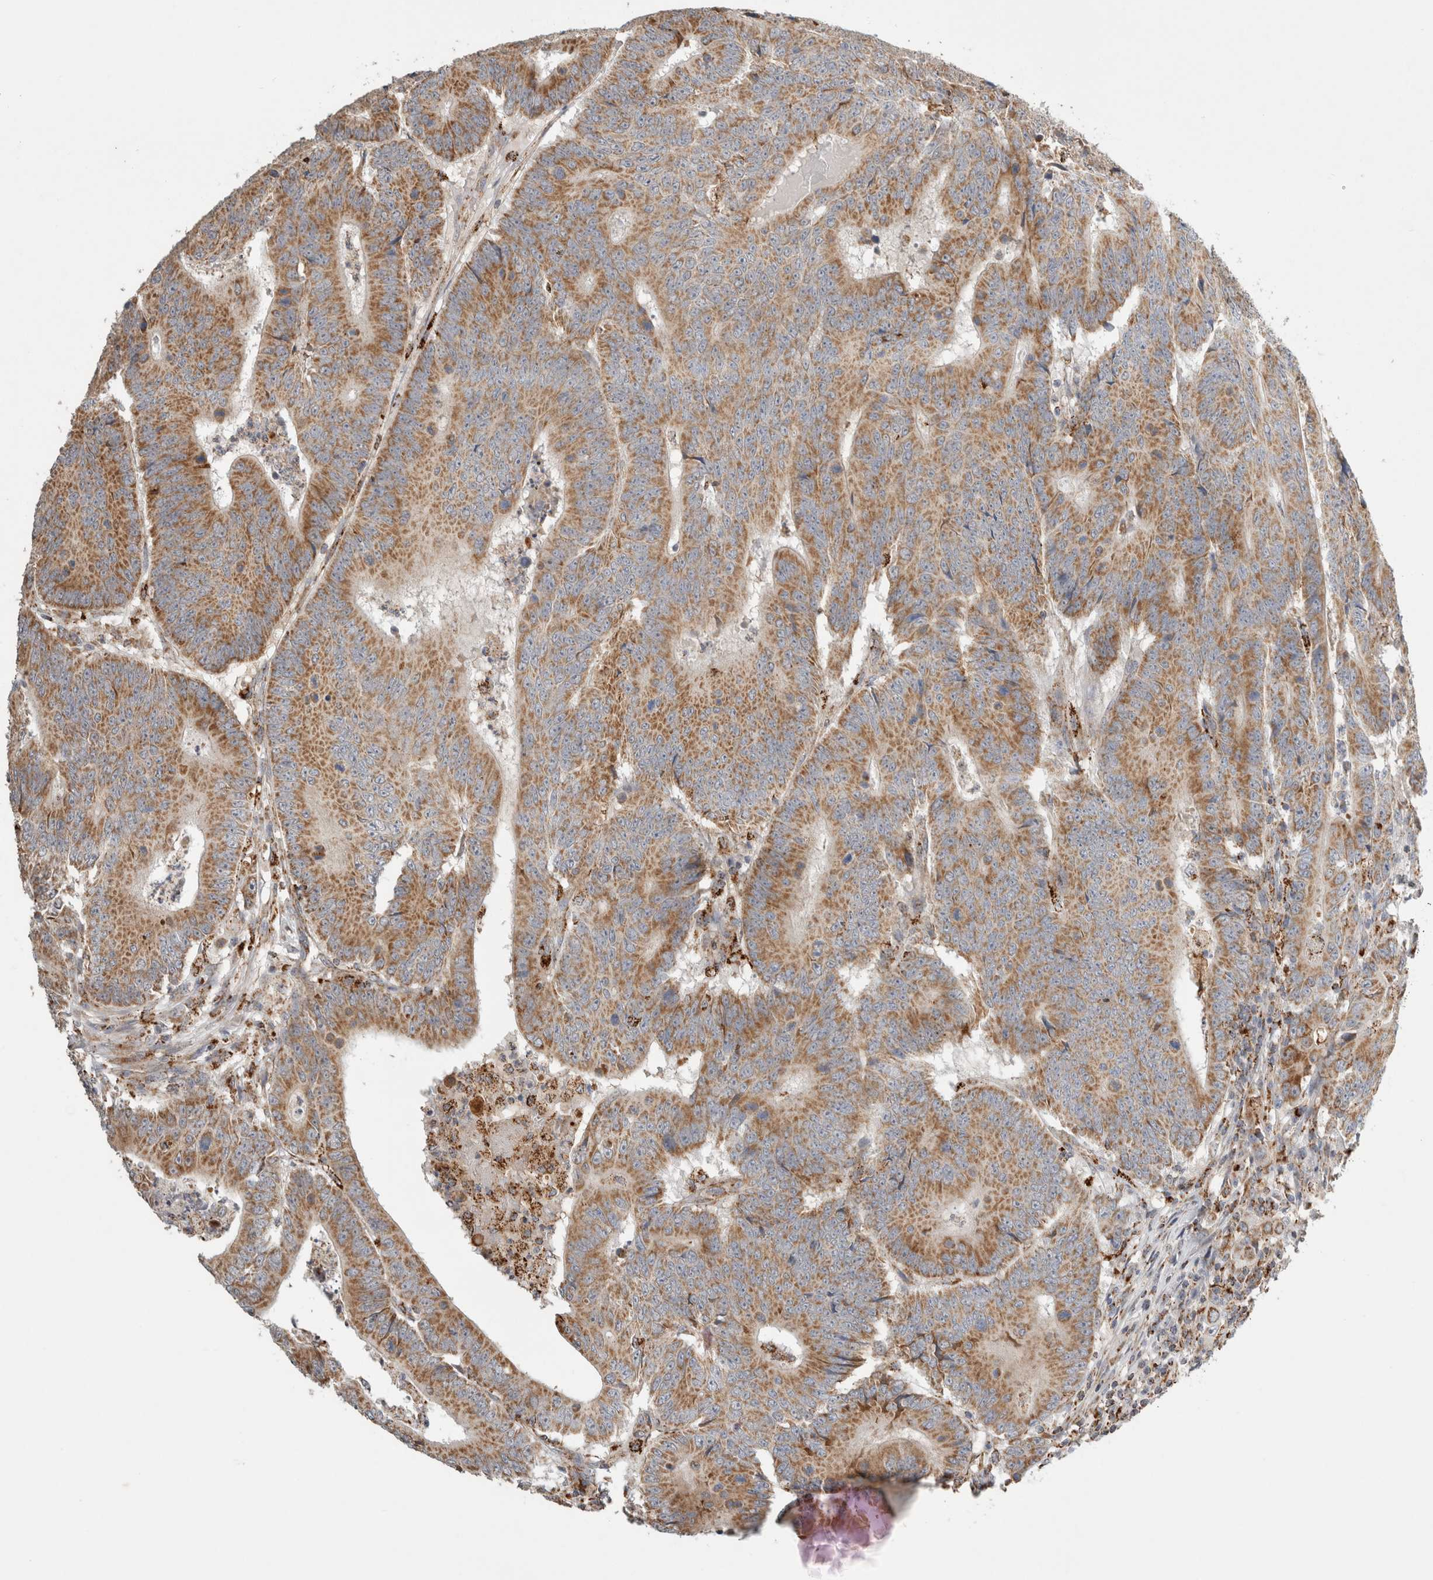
{"staining": {"intensity": "moderate", "quantity": ">75%", "location": "cytoplasmic/membranous"}, "tissue": "colorectal cancer", "cell_type": "Tumor cells", "image_type": "cancer", "snomed": [{"axis": "morphology", "description": "Adenocarcinoma, NOS"}, {"axis": "topography", "description": "Colon"}], "caption": "Human colorectal cancer stained for a protein (brown) shows moderate cytoplasmic/membranous positive positivity in about >75% of tumor cells.", "gene": "HROB", "patient": {"sex": "male", "age": 83}}